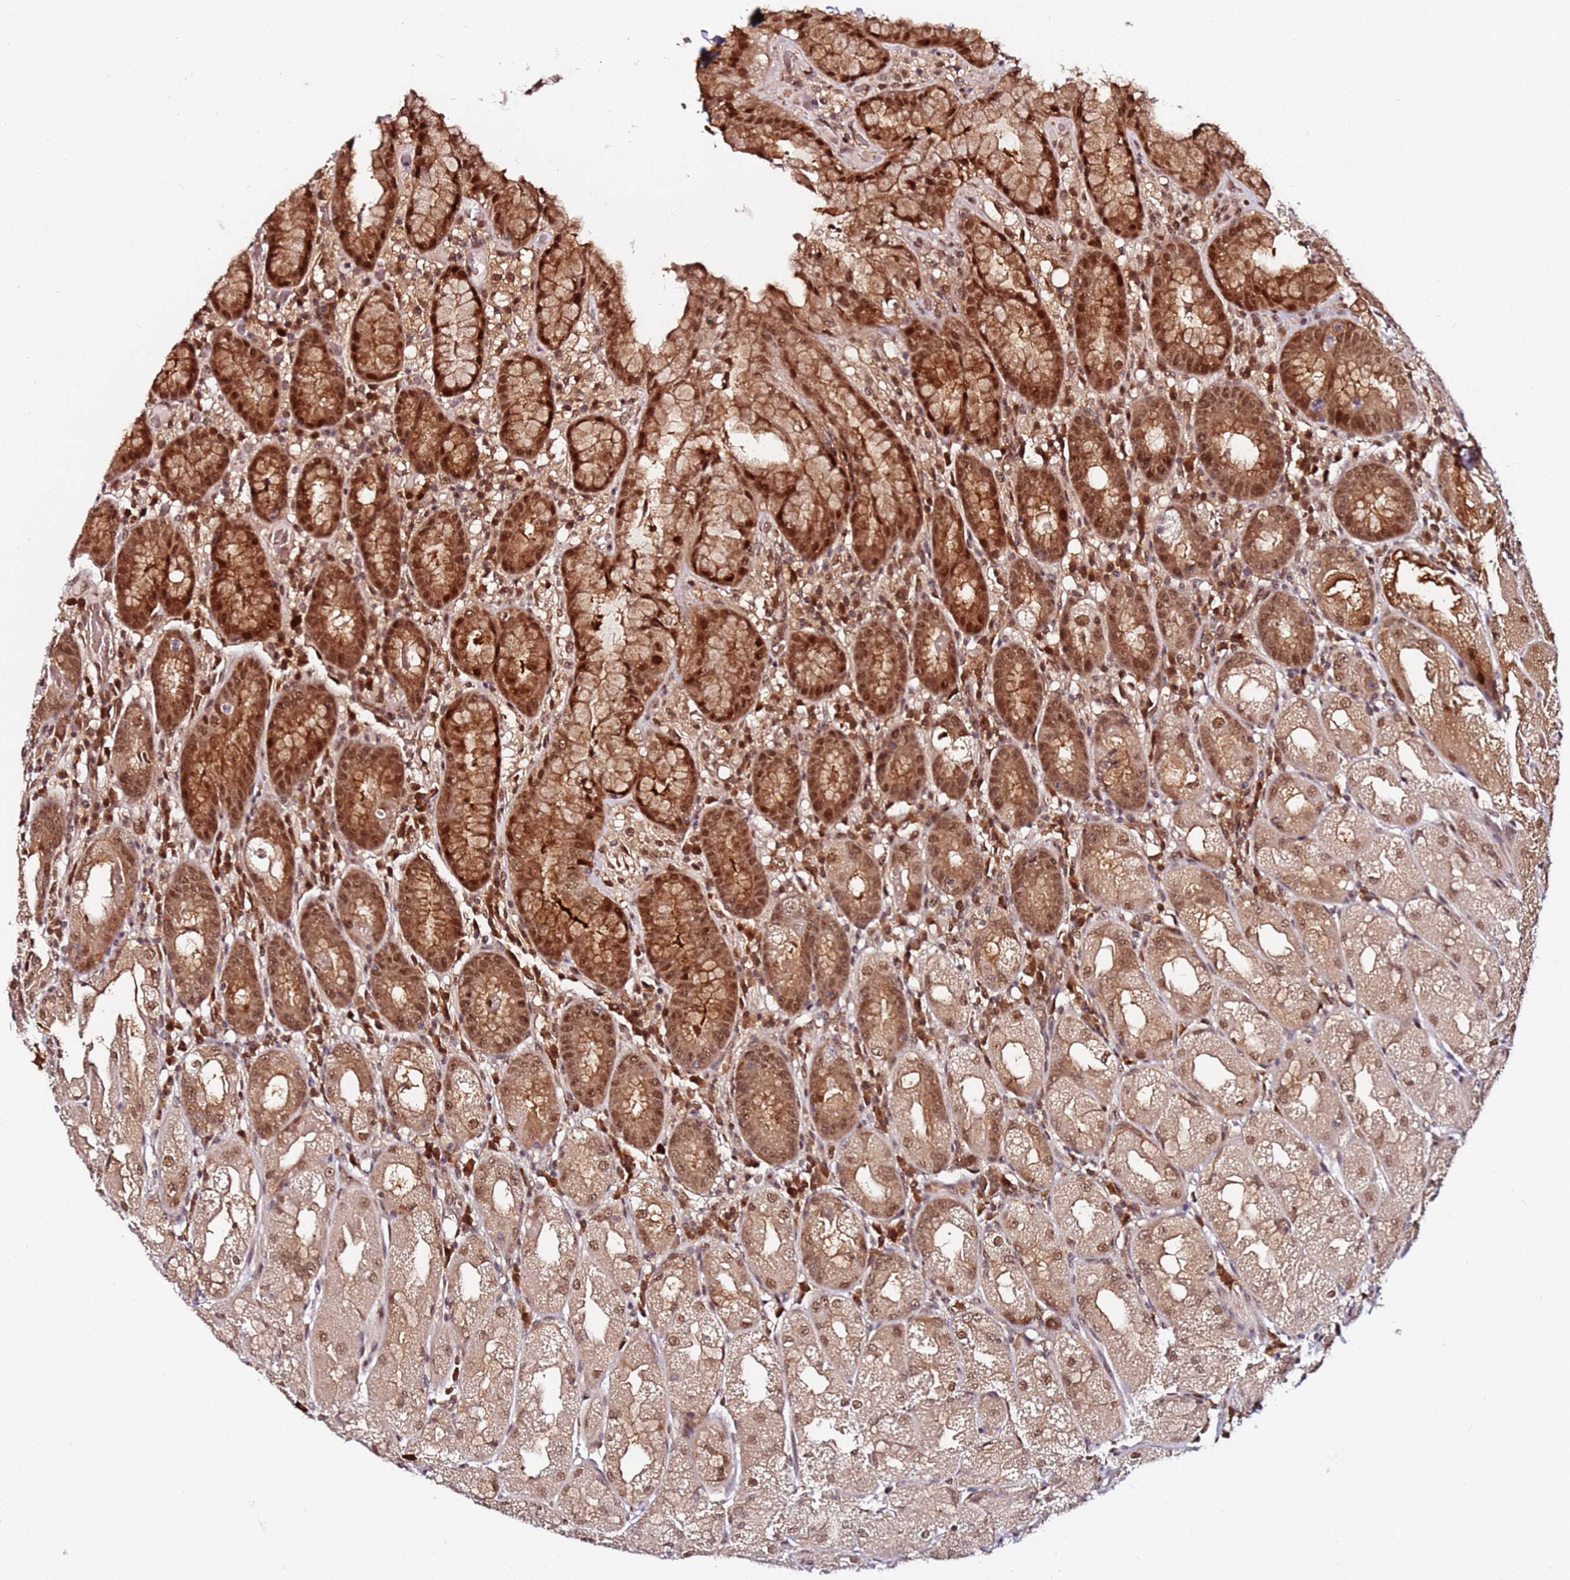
{"staining": {"intensity": "strong", "quantity": "25%-75%", "location": "cytoplasmic/membranous,nuclear"}, "tissue": "stomach", "cell_type": "Glandular cells", "image_type": "normal", "snomed": [{"axis": "morphology", "description": "Normal tissue, NOS"}, {"axis": "topography", "description": "Stomach, upper"}], "caption": "Stomach stained for a protein reveals strong cytoplasmic/membranous,nuclear positivity in glandular cells. (brown staining indicates protein expression, while blue staining denotes nuclei).", "gene": "RGS18", "patient": {"sex": "male", "age": 52}}